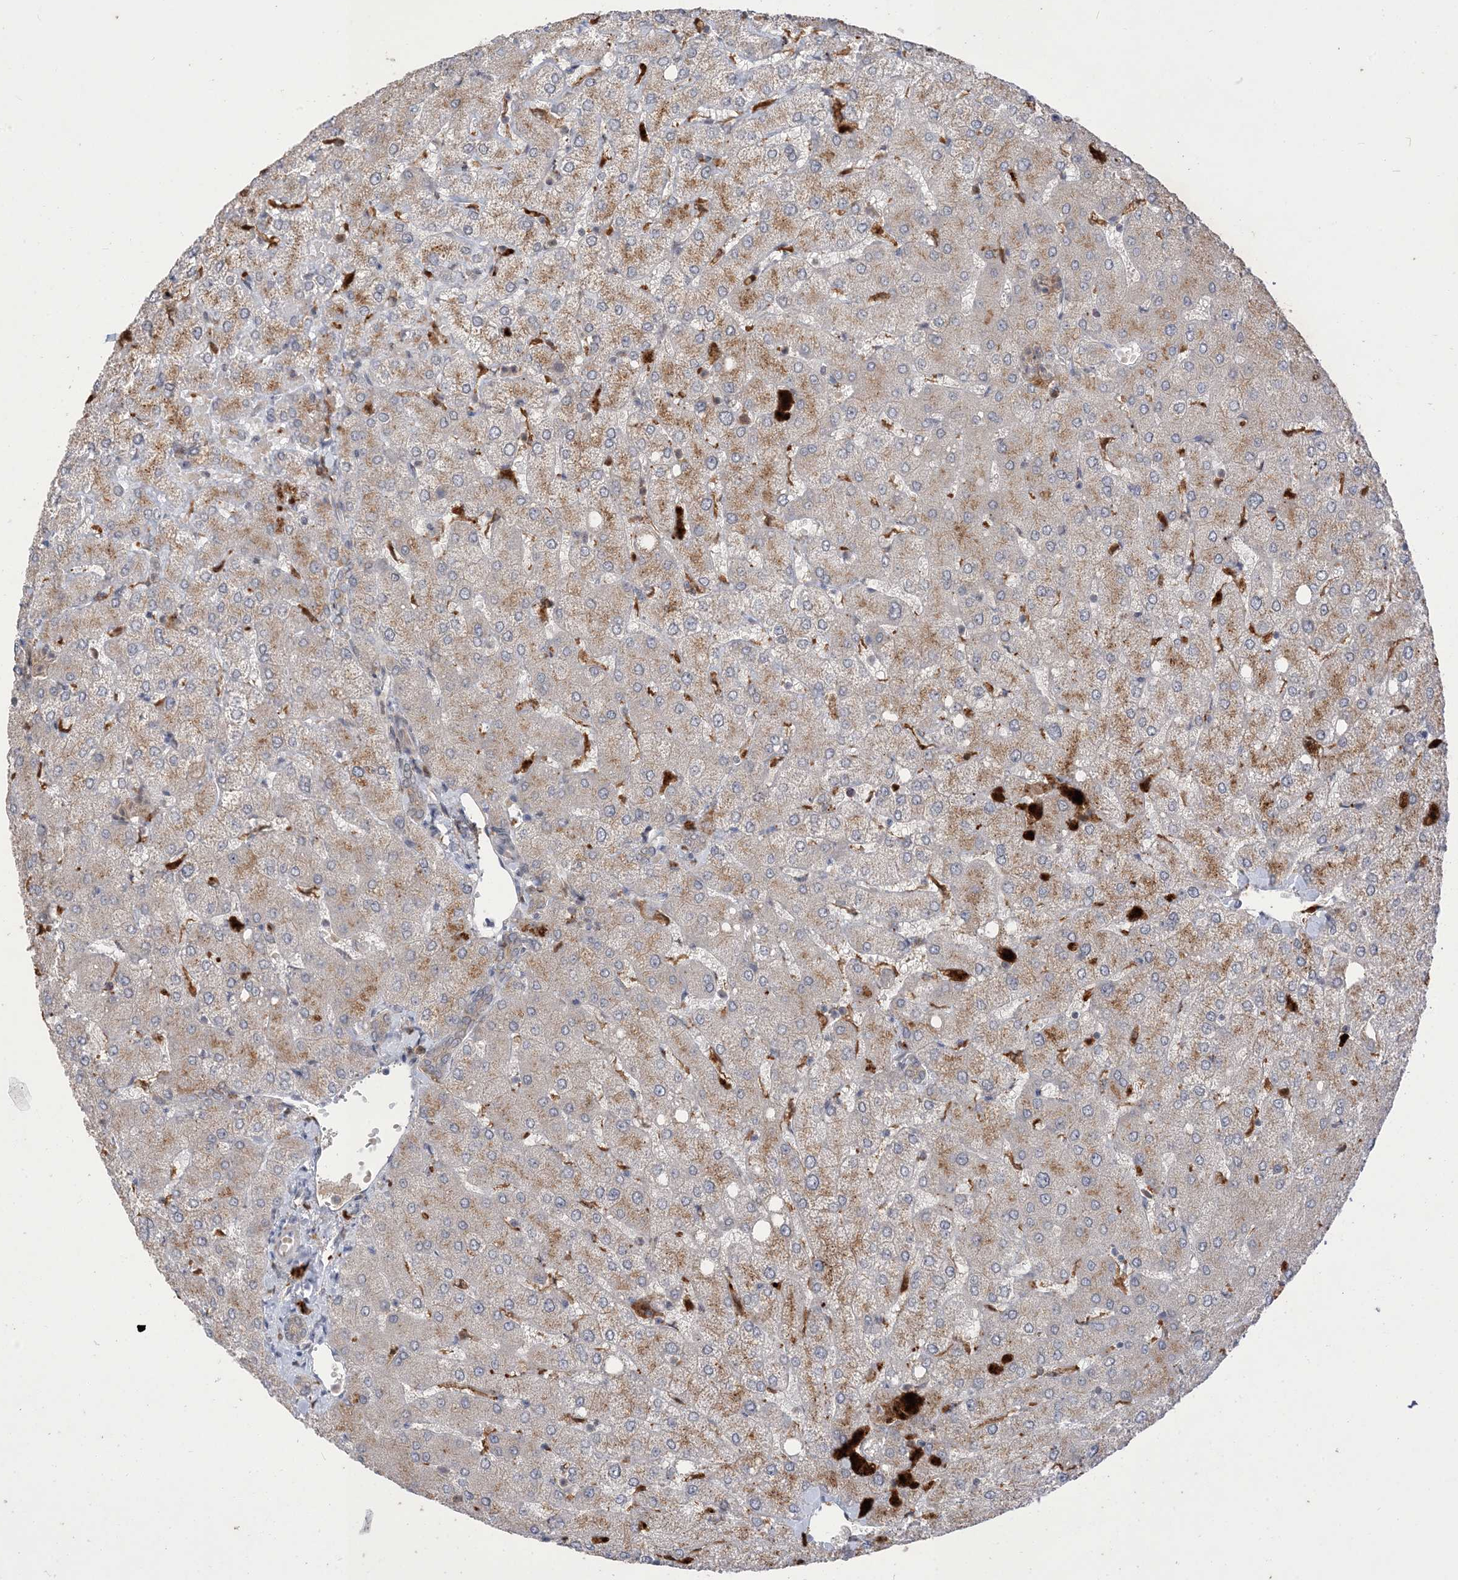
{"staining": {"intensity": "weak", "quantity": "25%-75%", "location": "cytoplasmic/membranous"}, "tissue": "liver", "cell_type": "Cholangiocytes", "image_type": "normal", "snomed": [{"axis": "morphology", "description": "Normal tissue, NOS"}, {"axis": "topography", "description": "Liver"}], "caption": "Unremarkable liver reveals weak cytoplasmic/membranous staining in about 25%-75% of cholangiocytes.", "gene": "NAGK", "patient": {"sex": "female", "age": 54}}